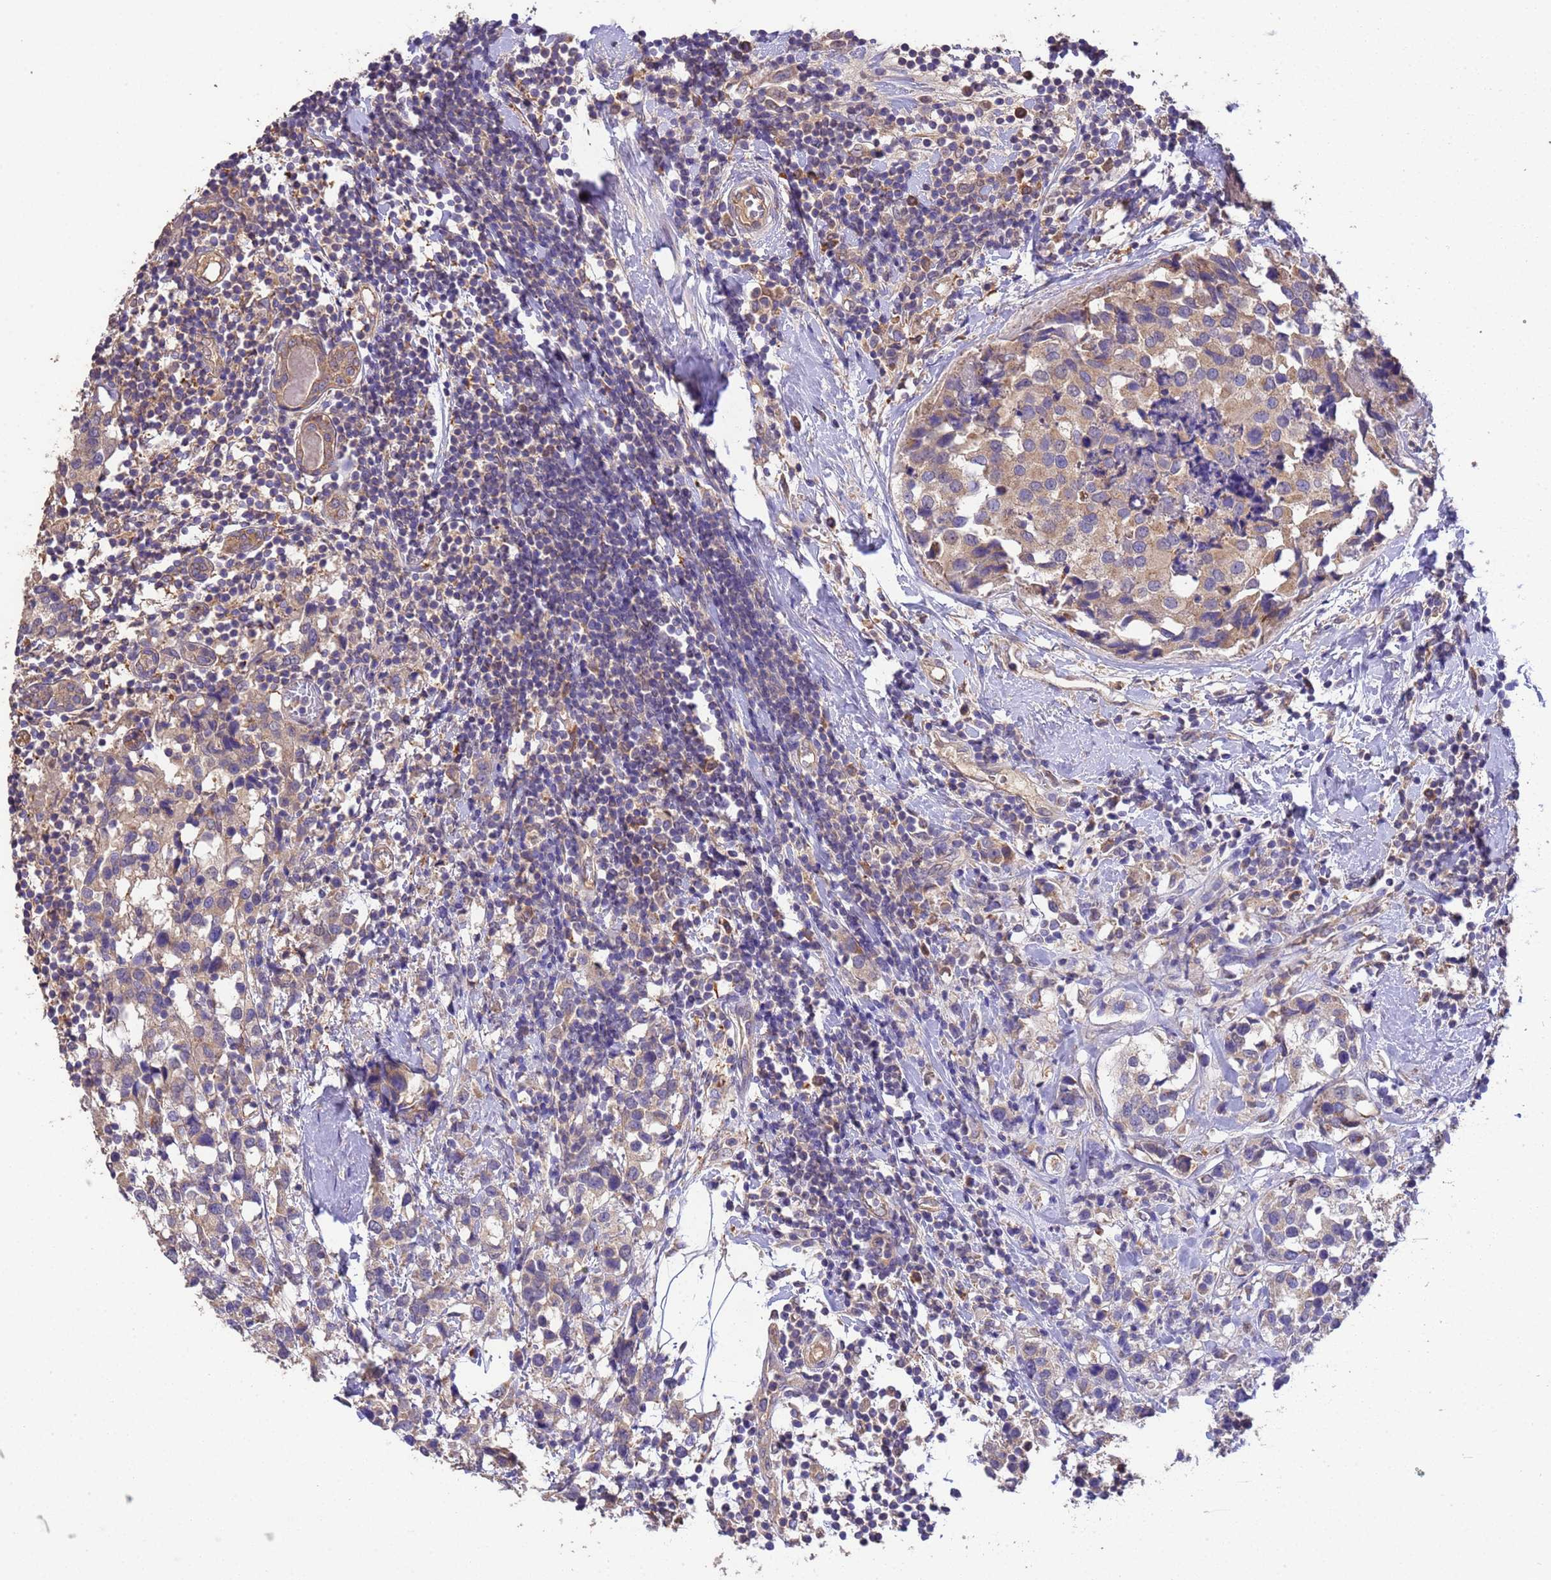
{"staining": {"intensity": "weak", "quantity": ">75%", "location": "cytoplasmic/membranous"}, "tissue": "breast cancer", "cell_type": "Tumor cells", "image_type": "cancer", "snomed": [{"axis": "morphology", "description": "Lobular carcinoma"}, {"axis": "topography", "description": "Breast"}], "caption": "Breast cancer (lobular carcinoma) was stained to show a protein in brown. There is low levels of weak cytoplasmic/membranous expression in approximately >75% of tumor cells.", "gene": "NPHP1", "patient": {"sex": "female", "age": 59}}